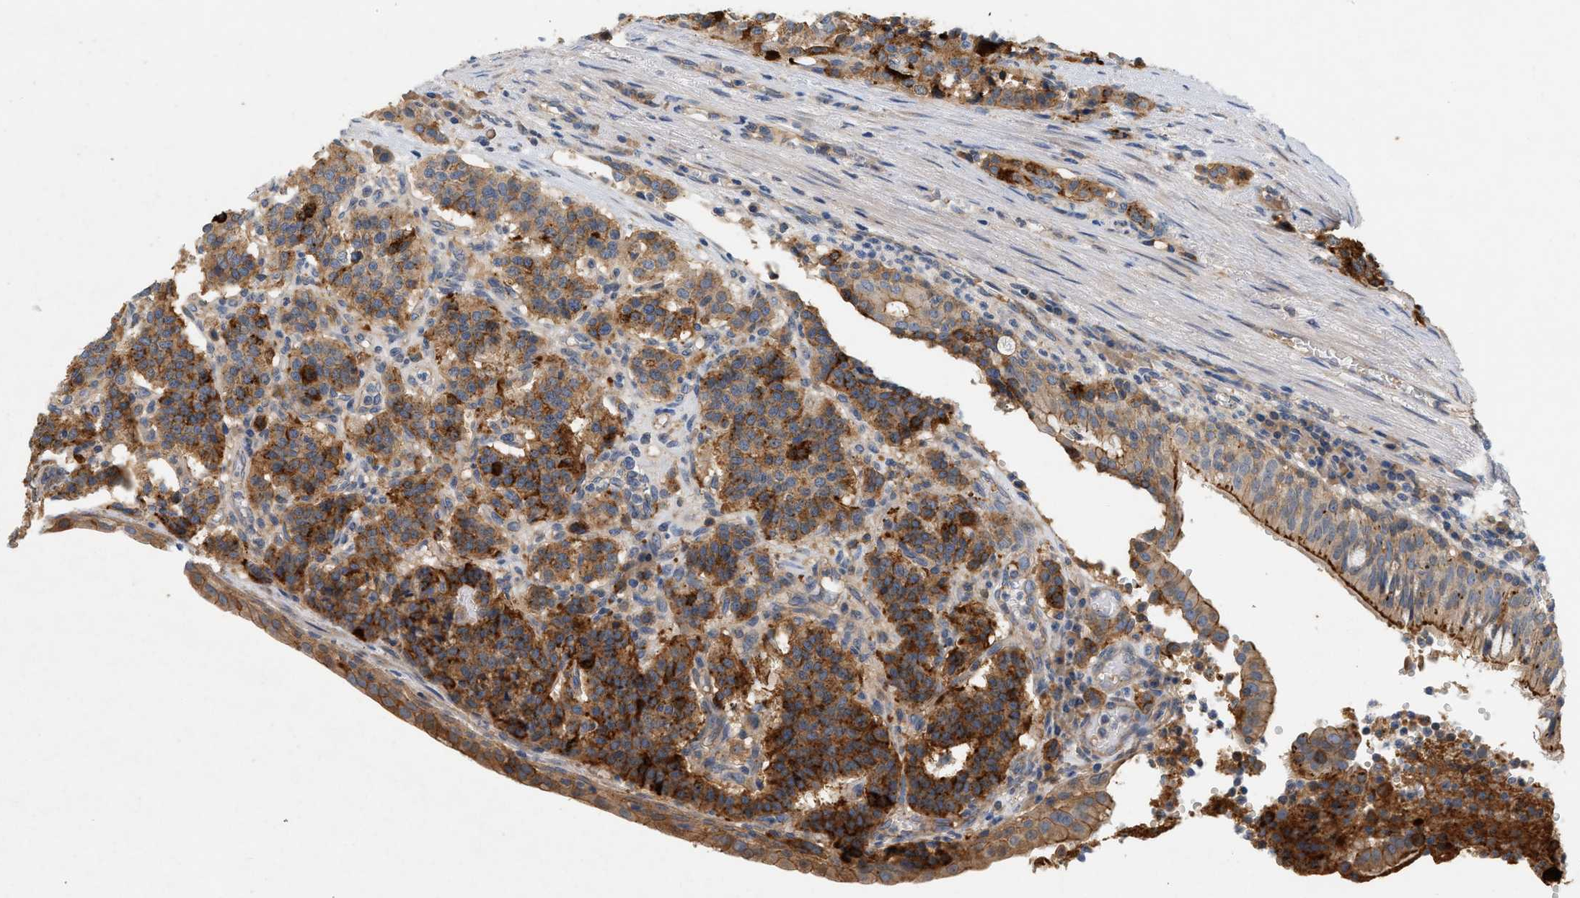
{"staining": {"intensity": "strong", "quantity": ">75%", "location": "cytoplasmic/membranous"}, "tissue": "carcinoid", "cell_type": "Tumor cells", "image_type": "cancer", "snomed": [{"axis": "morphology", "description": "Carcinoid, malignant, NOS"}, {"axis": "topography", "description": "Lung"}], "caption": "The micrograph reveals immunohistochemical staining of carcinoid (malignant). There is strong cytoplasmic/membranous expression is present in approximately >75% of tumor cells.", "gene": "CTXN1", "patient": {"sex": "male", "age": 30}}